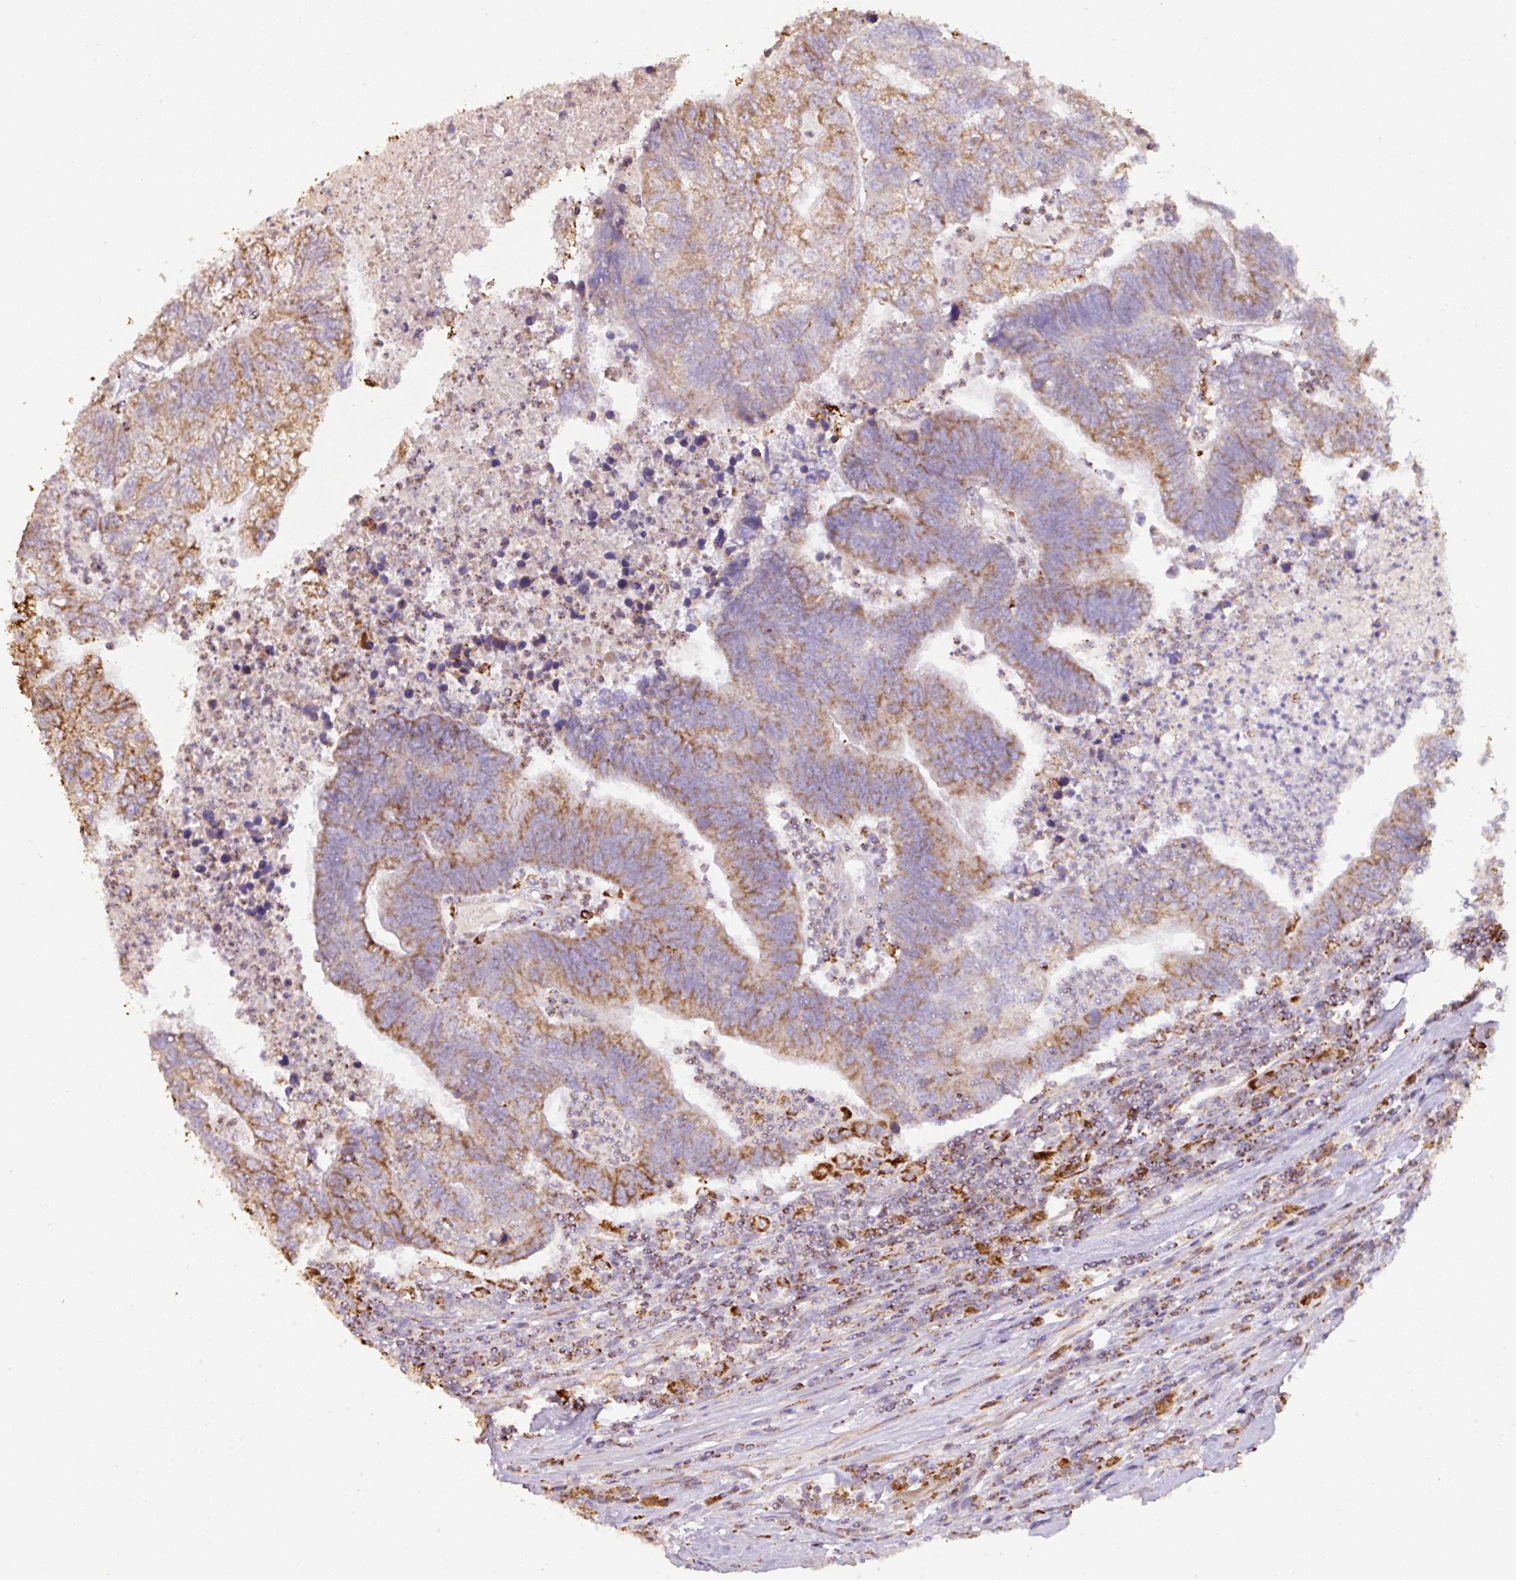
{"staining": {"intensity": "moderate", "quantity": ">75%", "location": "cytoplasmic/membranous"}, "tissue": "colorectal cancer", "cell_type": "Tumor cells", "image_type": "cancer", "snomed": [{"axis": "morphology", "description": "Adenocarcinoma, NOS"}, {"axis": "topography", "description": "Colon"}], "caption": "Protein expression analysis of adenocarcinoma (colorectal) shows moderate cytoplasmic/membranous positivity in about >75% of tumor cells.", "gene": "SQOR", "patient": {"sex": "female", "age": 48}}